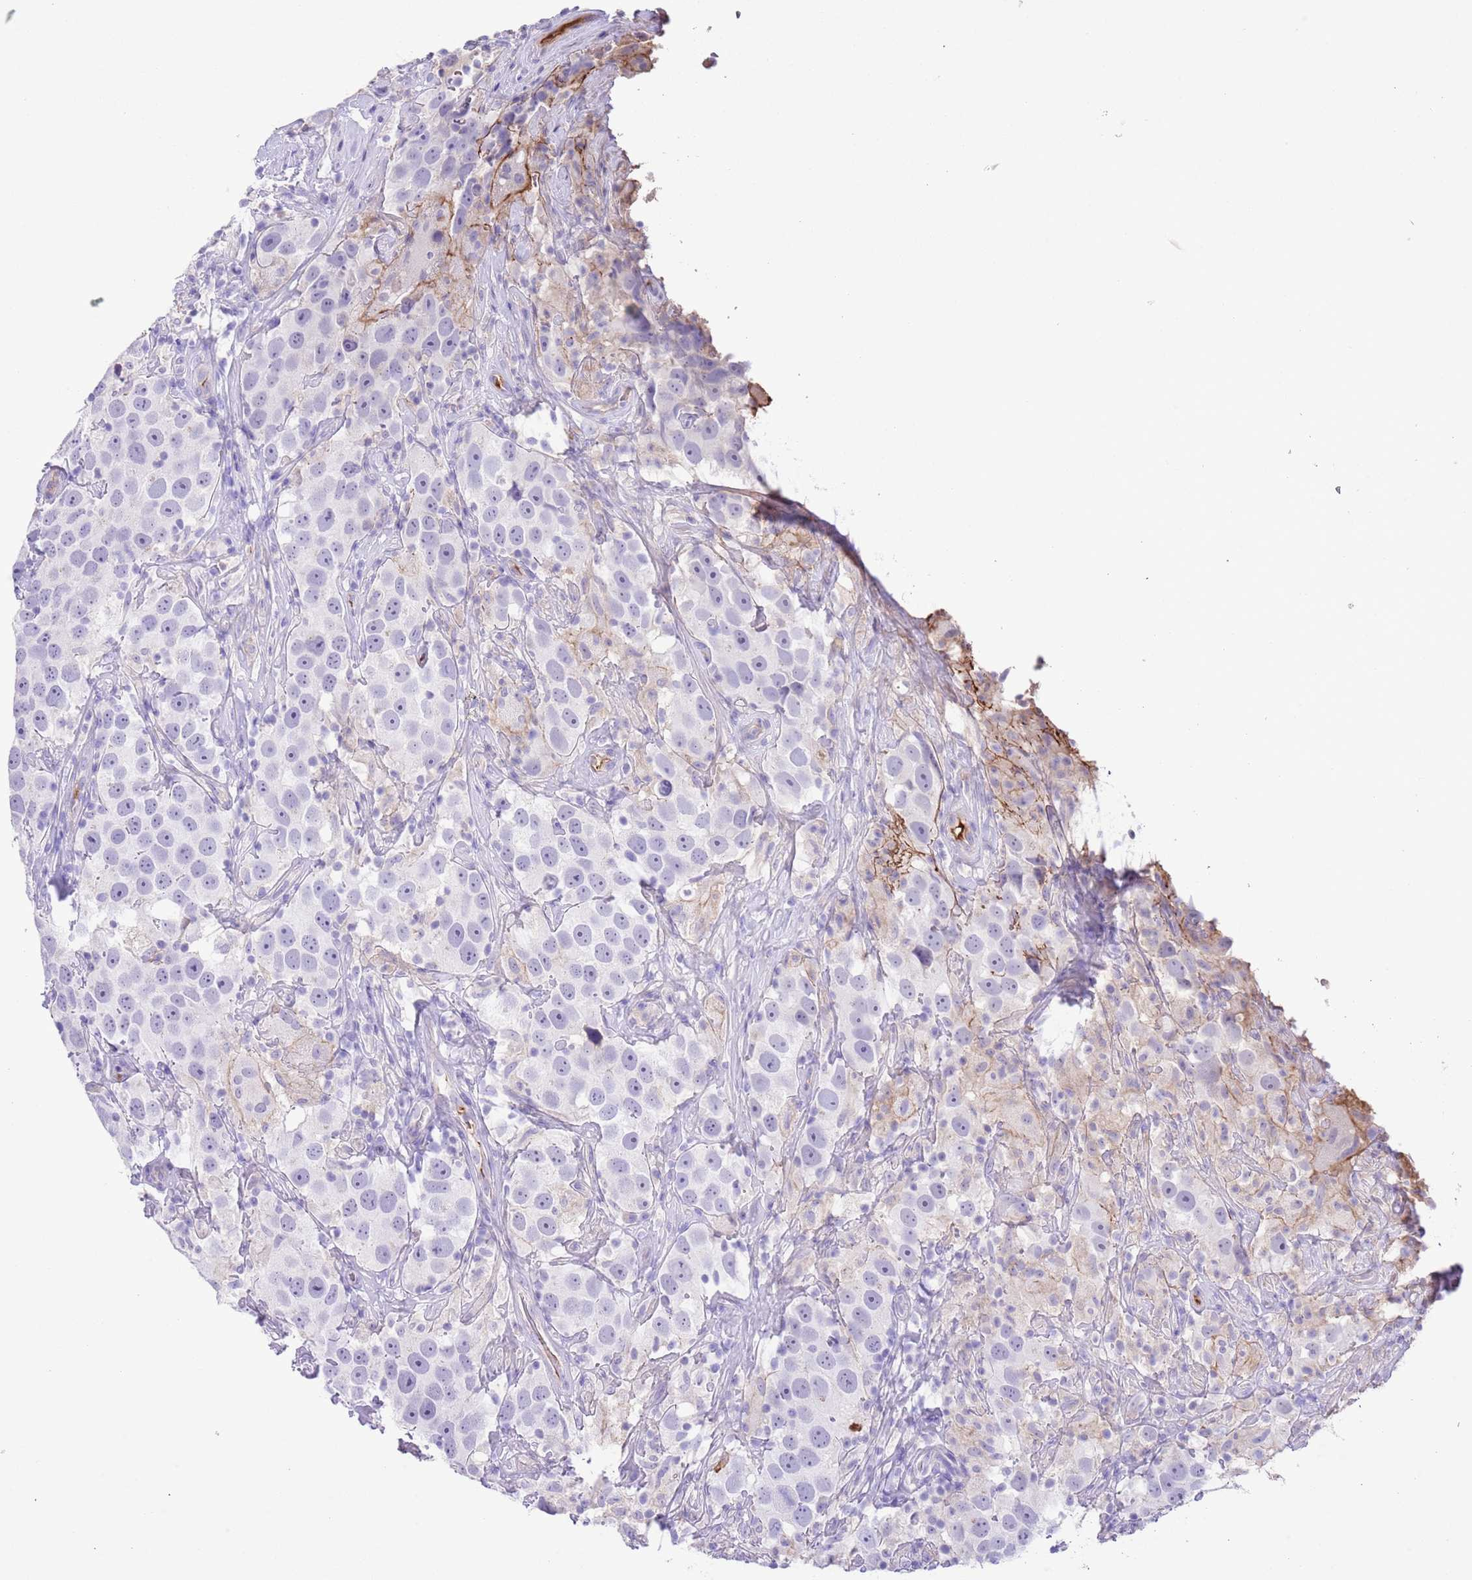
{"staining": {"intensity": "negative", "quantity": "none", "location": "none"}, "tissue": "testis cancer", "cell_type": "Tumor cells", "image_type": "cancer", "snomed": [{"axis": "morphology", "description": "Seminoma, NOS"}, {"axis": "topography", "description": "Testis"}], "caption": "Immunohistochemistry photomicrograph of testis cancer stained for a protein (brown), which demonstrates no expression in tumor cells. The staining is performed using DAB brown chromogen with nuclei counter-stained in using hematoxylin.", "gene": "IGF1", "patient": {"sex": "male", "age": 49}}